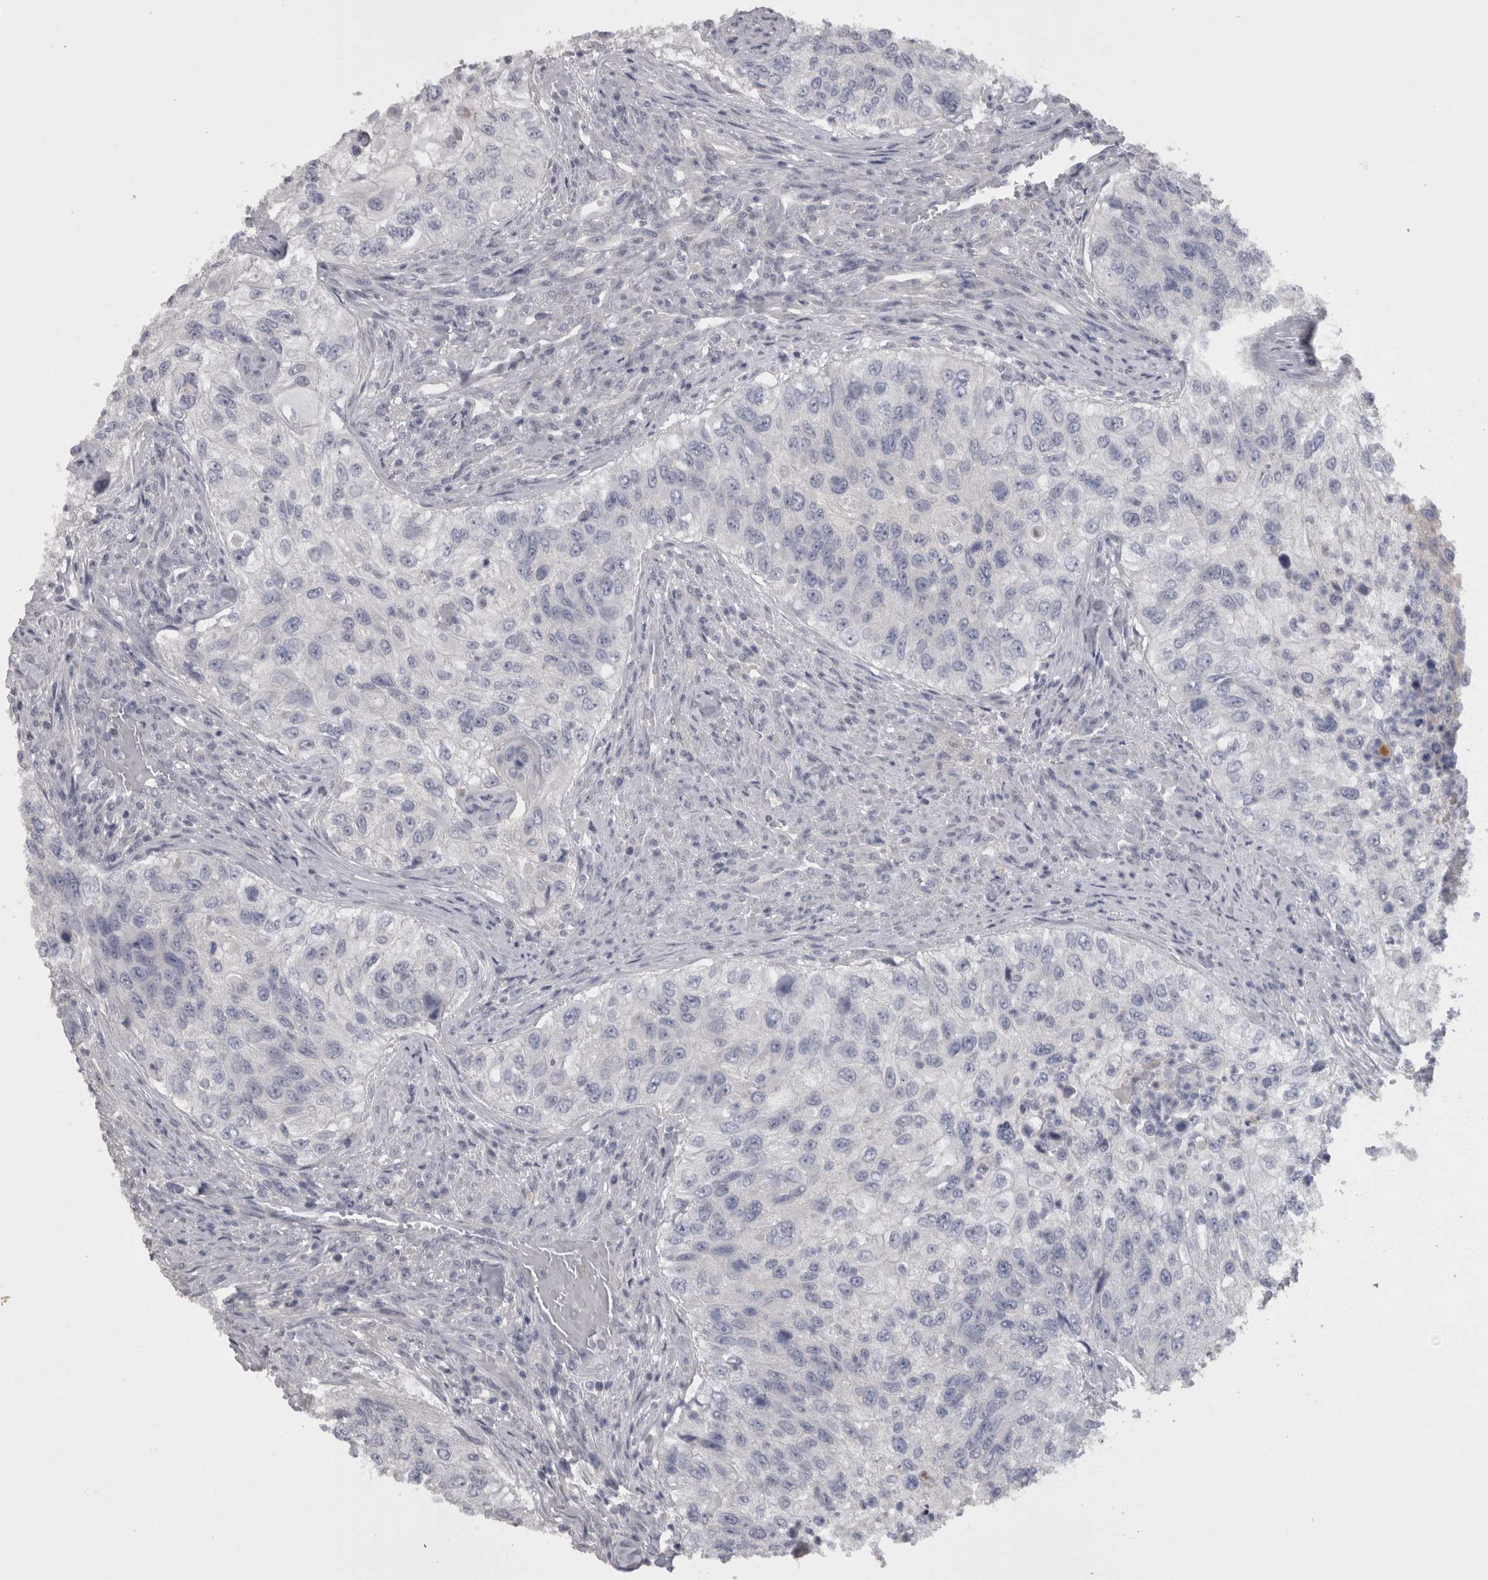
{"staining": {"intensity": "negative", "quantity": "none", "location": "none"}, "tissue": "urothelial cancer", "cell_type": "Tumor cells", "image_type": "cancer", "snomed": [{"axis": "morphology", "description": "Urothelial carcinoma, High grade"}, {"axis": "topography", "description": "Urinary bladder"}], "caption": "DAB immunohistochemical staining of urothelial cancer demonstrates no significant positivity in tumor cells. Brightfield microscopy of immunohistochemistry (IHC) stained with DAB (brown) and hematoxylin (blue), captured at high magnification.", "gene": "CAMK2D", "patient": {"sex": "female", "age": 60}}